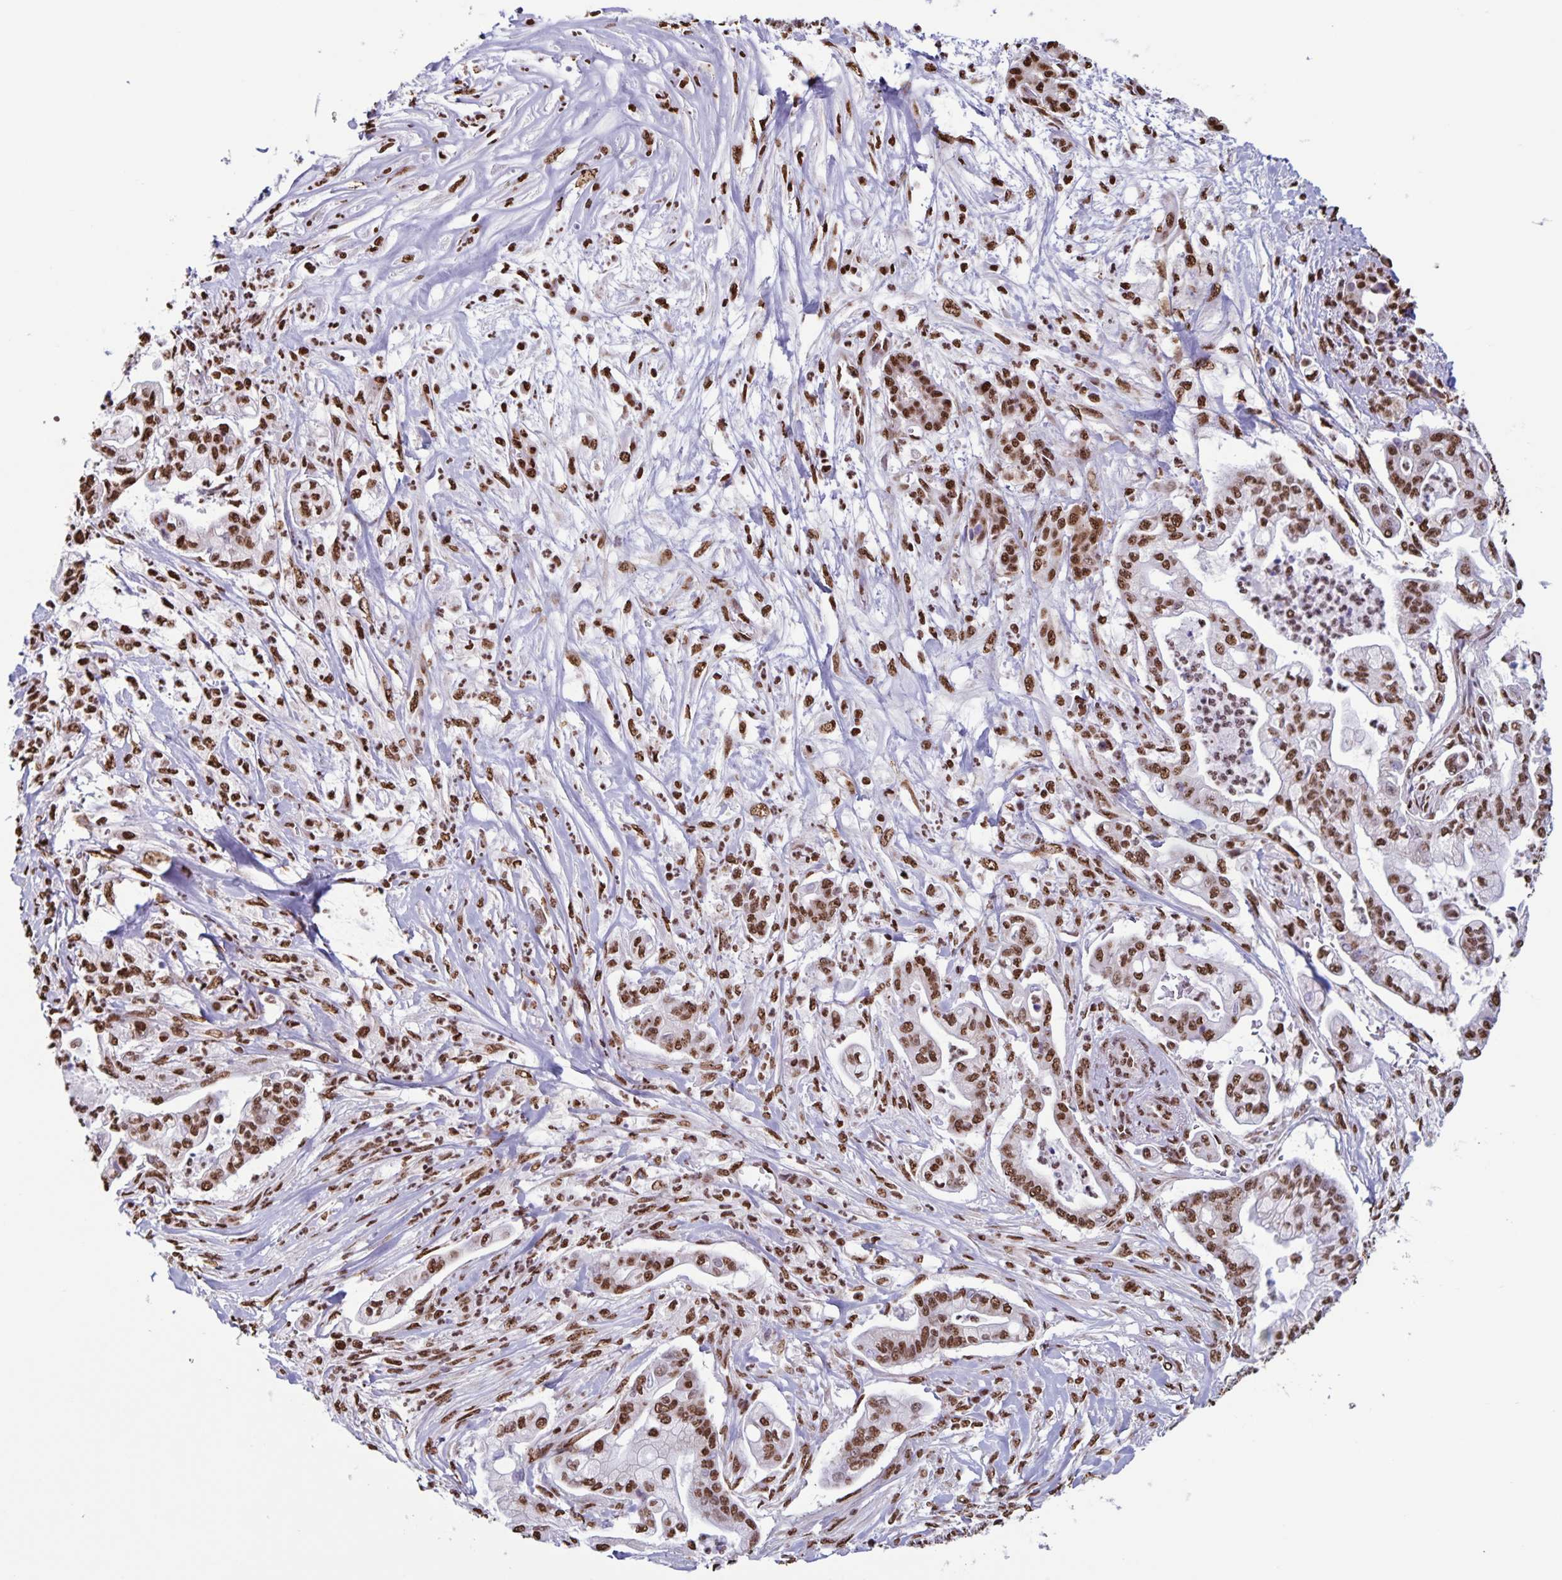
{"staining": {"intensity": "moderate", "quantity": ">75%", "location": "nuclear"}, "tissue": "pancreatic cancer", "cell_type": "Tumor cells", "image_type": "cancer", "snomed": [{"axis": "morphology", "description": "Adenocarcinoma, NOS"}, {"axis": "topography", "description": "Pancreas"}], "caption": "A histopathology image showing moderate nuclear positivity in approximately >75% of tumor cells in pancreatic cancer, as visualized by brown immunohistochemical staining.", "gene": "DUT", "patient": {"sex": "female", "age": 69}}